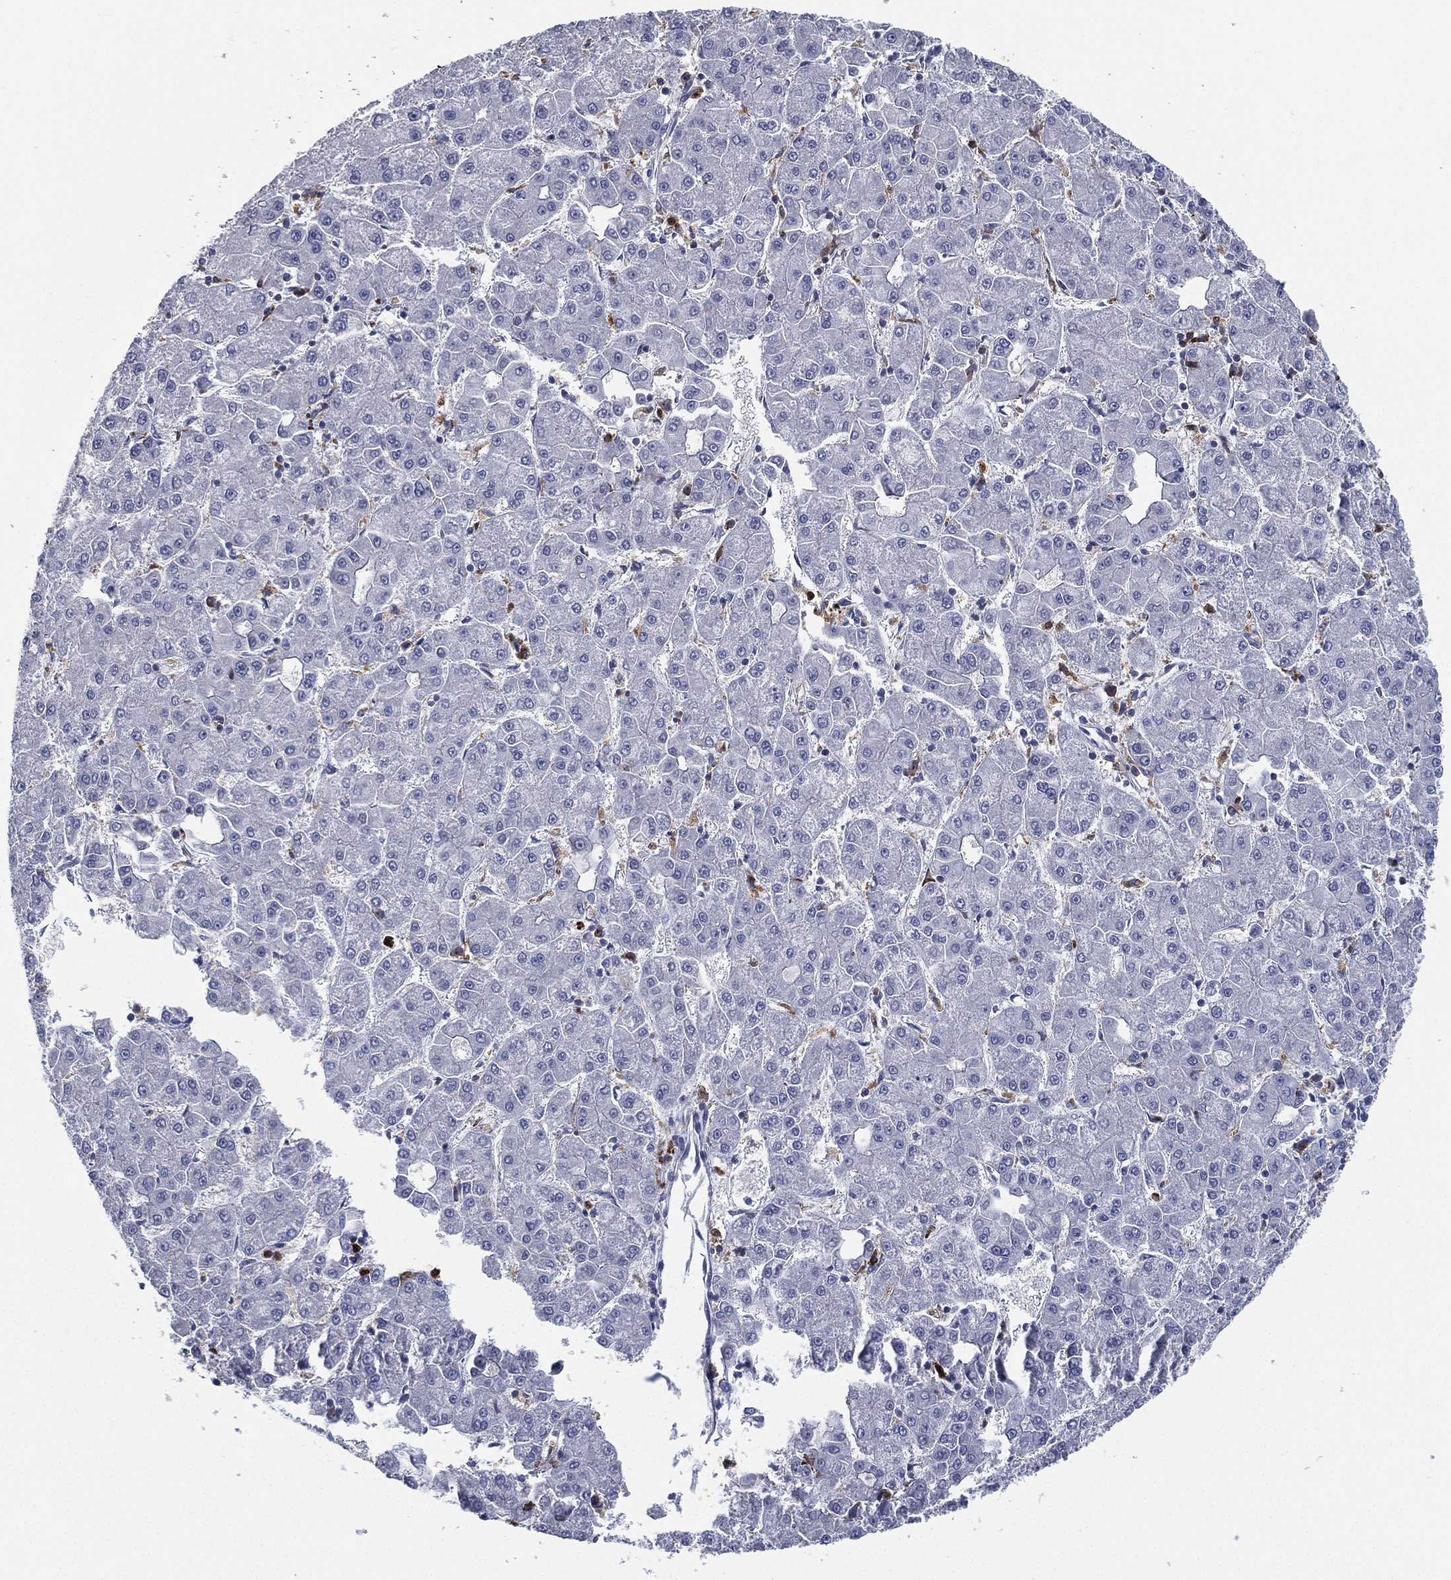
{"staining": {"intensity": "negative", "quantity": "none", "location": "none"}, "tissue": "liver cancer", "cell_type": "Tumor cells", "image_type": "cancer", "snomed": [{"axis": "morphology", "description": "Carcinoma, Hepatocellular, NOS"}, {"axis": "topography", "description": "Liver"}], "caption": "The image exhibits no staining of tumor cells in liver cancer. (Brightfield microscopy of DAB (3,3'-diaminobenzidine) immunohistochemistry (IHC) at high magnification).", "gene": "EVI2B", "patient": {"sex": "male", "age": 73}}